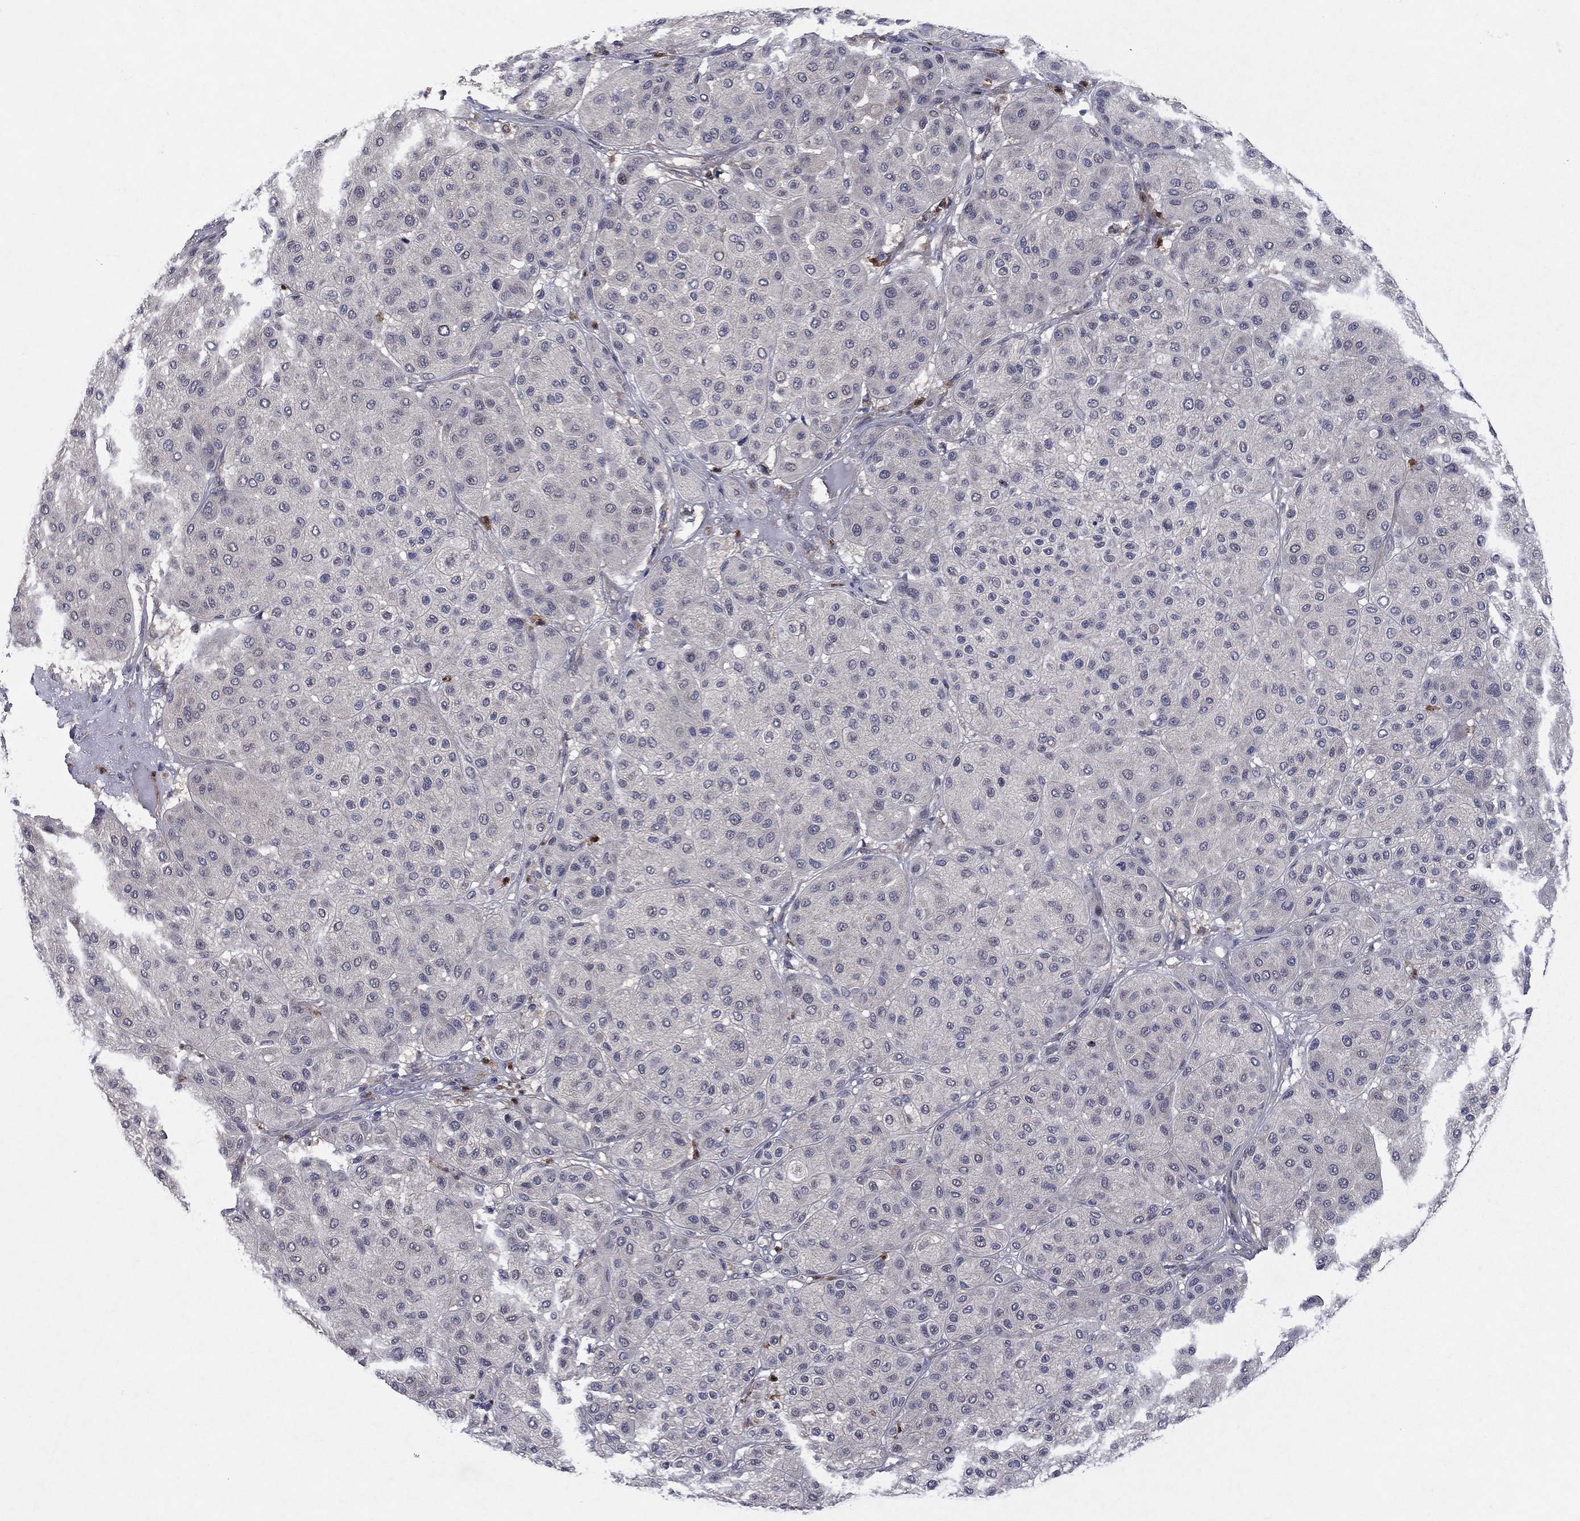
{"staining": {"intensity": "negative", "quantity": "none", "location": "none"}, "tissue": "melanoma", "cell_type": "Tumor cells", "image_type": "cancer", "snomed": [{"axis": "morphology", "description": "Malignant melanoma, Metastatic site"}, {"axis": "topography", "description": "Smooth muscle"}], "caption": "An image of human melanoma is negative for staining in tumor cells.", "gene": "MSRB1", "patient": {"sex": "male", "age": 41}}